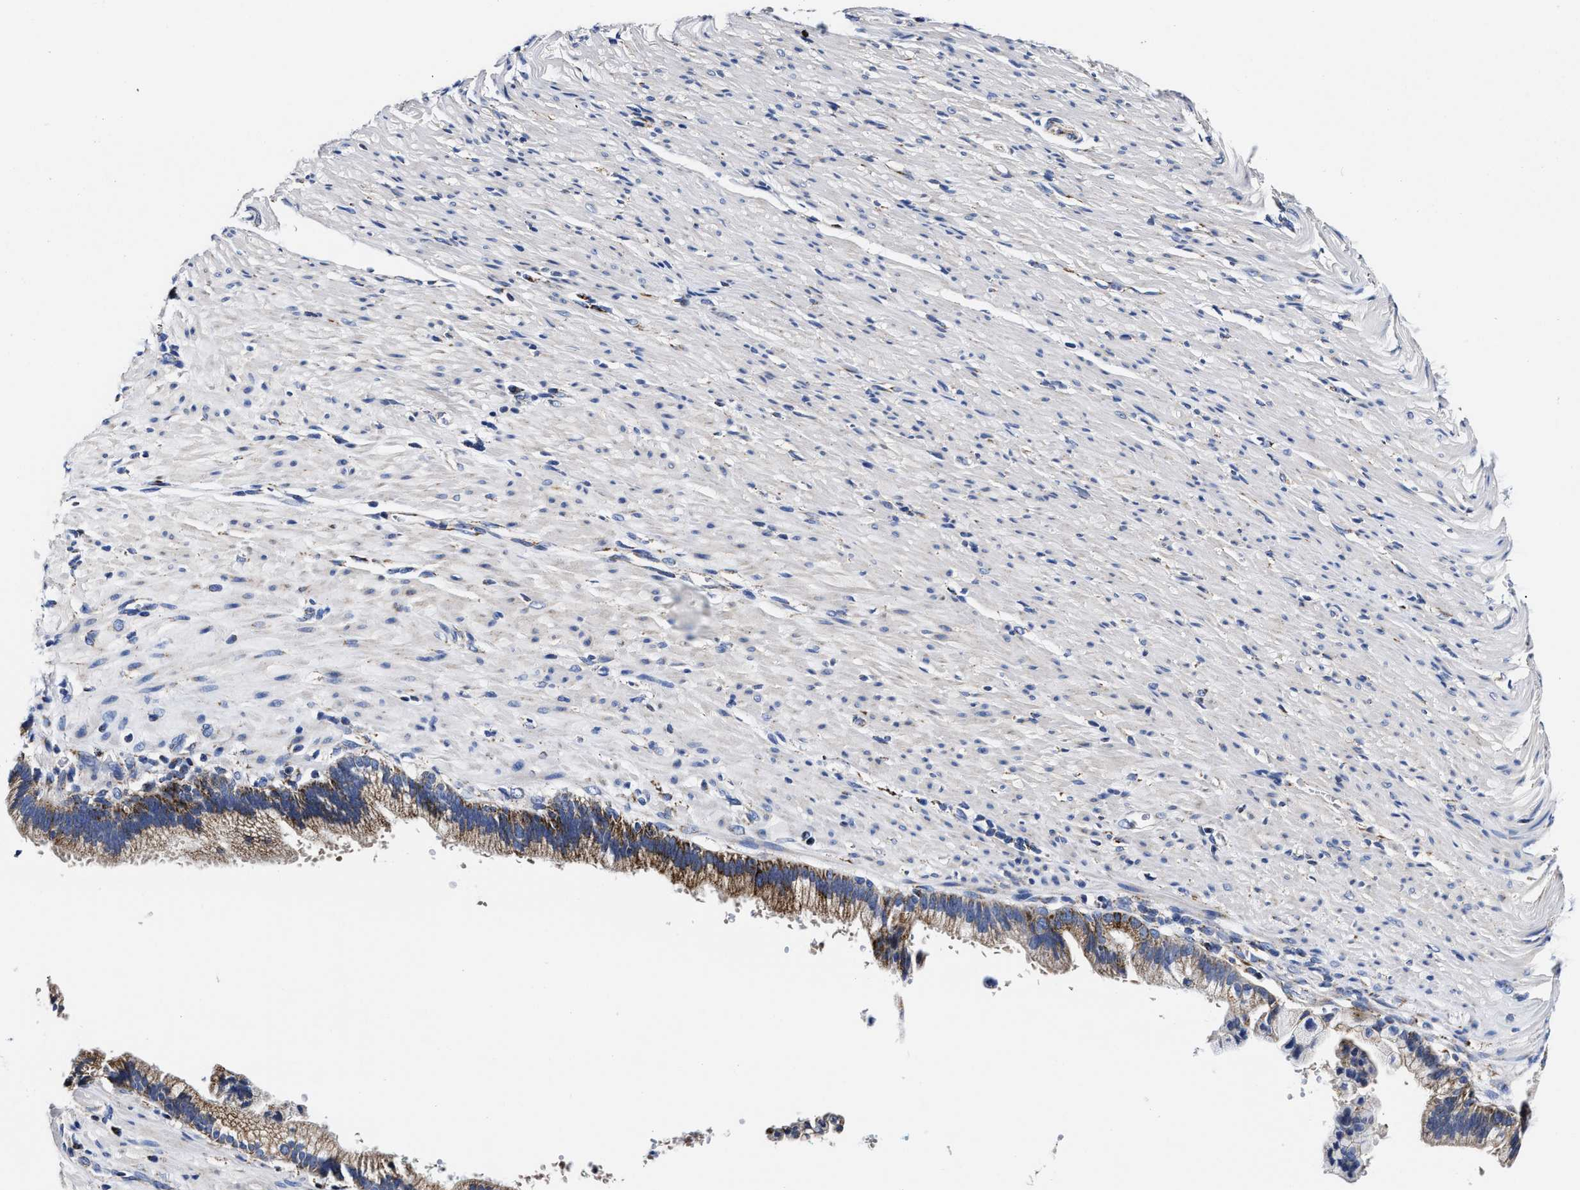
{"staining": {"intensity": "weak", "quantity": "25%-75%", "location": "cytoplasmic/membranous"}, "tissue": "pancreatic cancer", "cell_type": "Tumor cells", "image_type": "cancer", "snomed": [{"axis": "morphology", "description": "Adenocarcinoma, NOS"}, {"axis": "topography", "description": "Pancreas"}], "caption": "IHC of pancreatic cancer displays low levels of weak cytoplasmic/membranous staining in approximately 25%-75% of tumor cells. Immunohistochemistry (ihc) stains the protein in brown and the nuclei are stained blue.", "gene": "HINT2", "patient": {"sex": "male", "age": 69}}